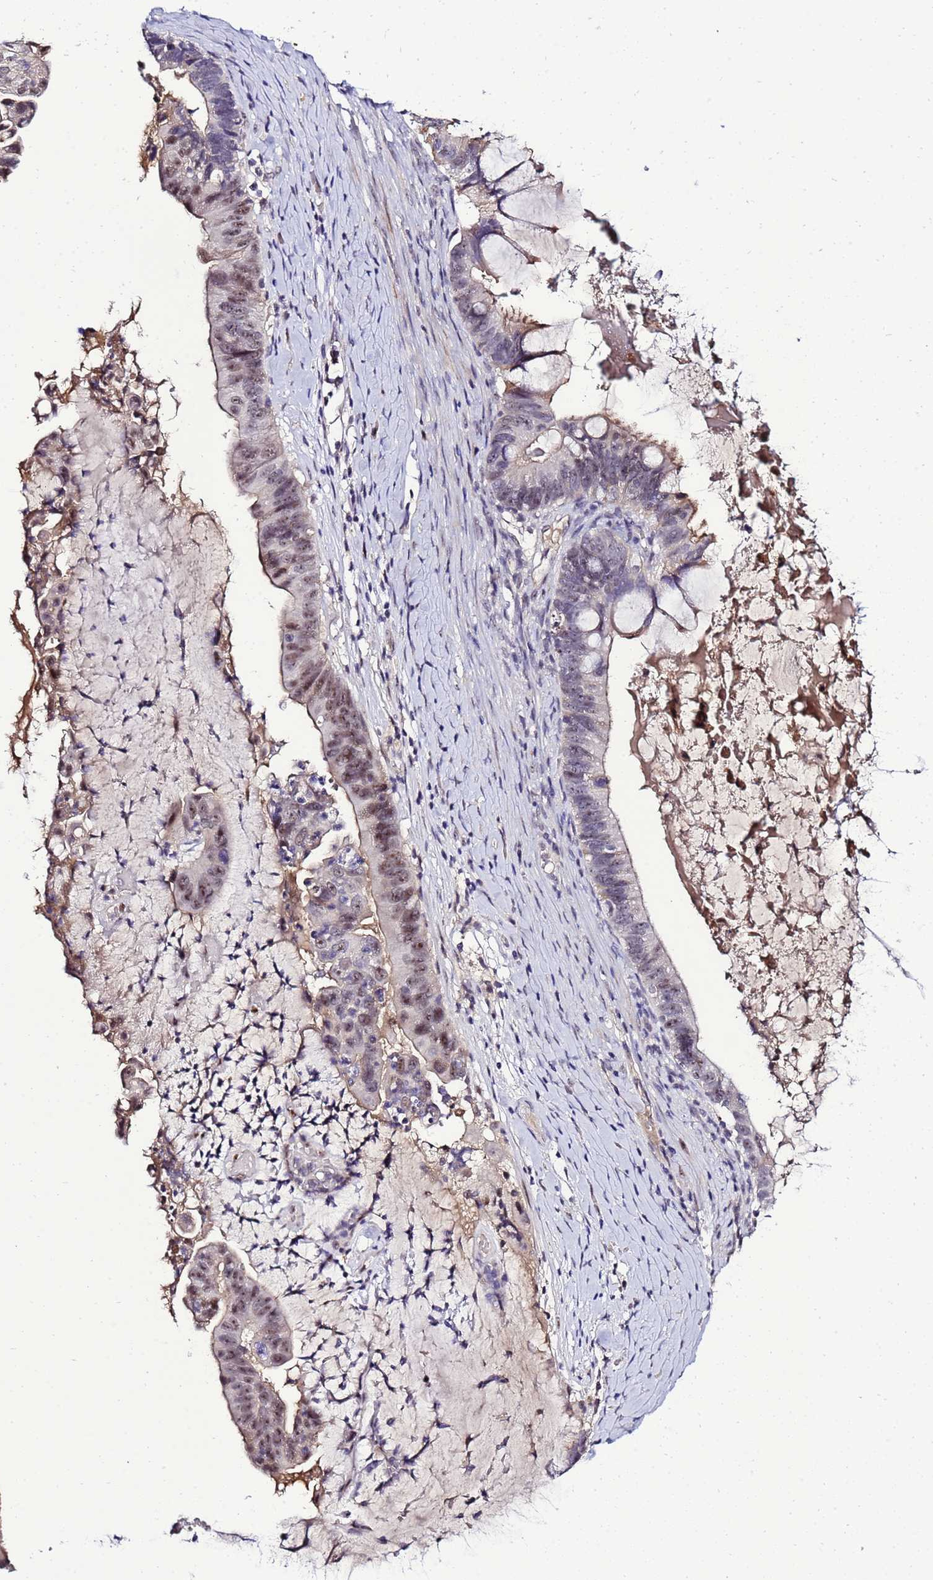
{"staining": {"intensity": "moderate", "quantity": "25%-75%", "location": "nuclear"}, "tissue": "ovarian cancer", "cell_type": "Tumor cells", "image_type": "cancer", "snomed": [{"axis": "morphology", "description": "Cystadenocarcinoma, mucinous, NOS"}, {"axis": "topography", "description": "Ovary"}], "caption": "Approximately 25%-75% of tumor cells in human ovarian cancer (mucinous cystadenocarcinoma) show moderate nuclear protein expression as visualized by brown immunohistochemical staining.", "gene": "C19orf47", "patient": {"sex": "female", "age": 61}}